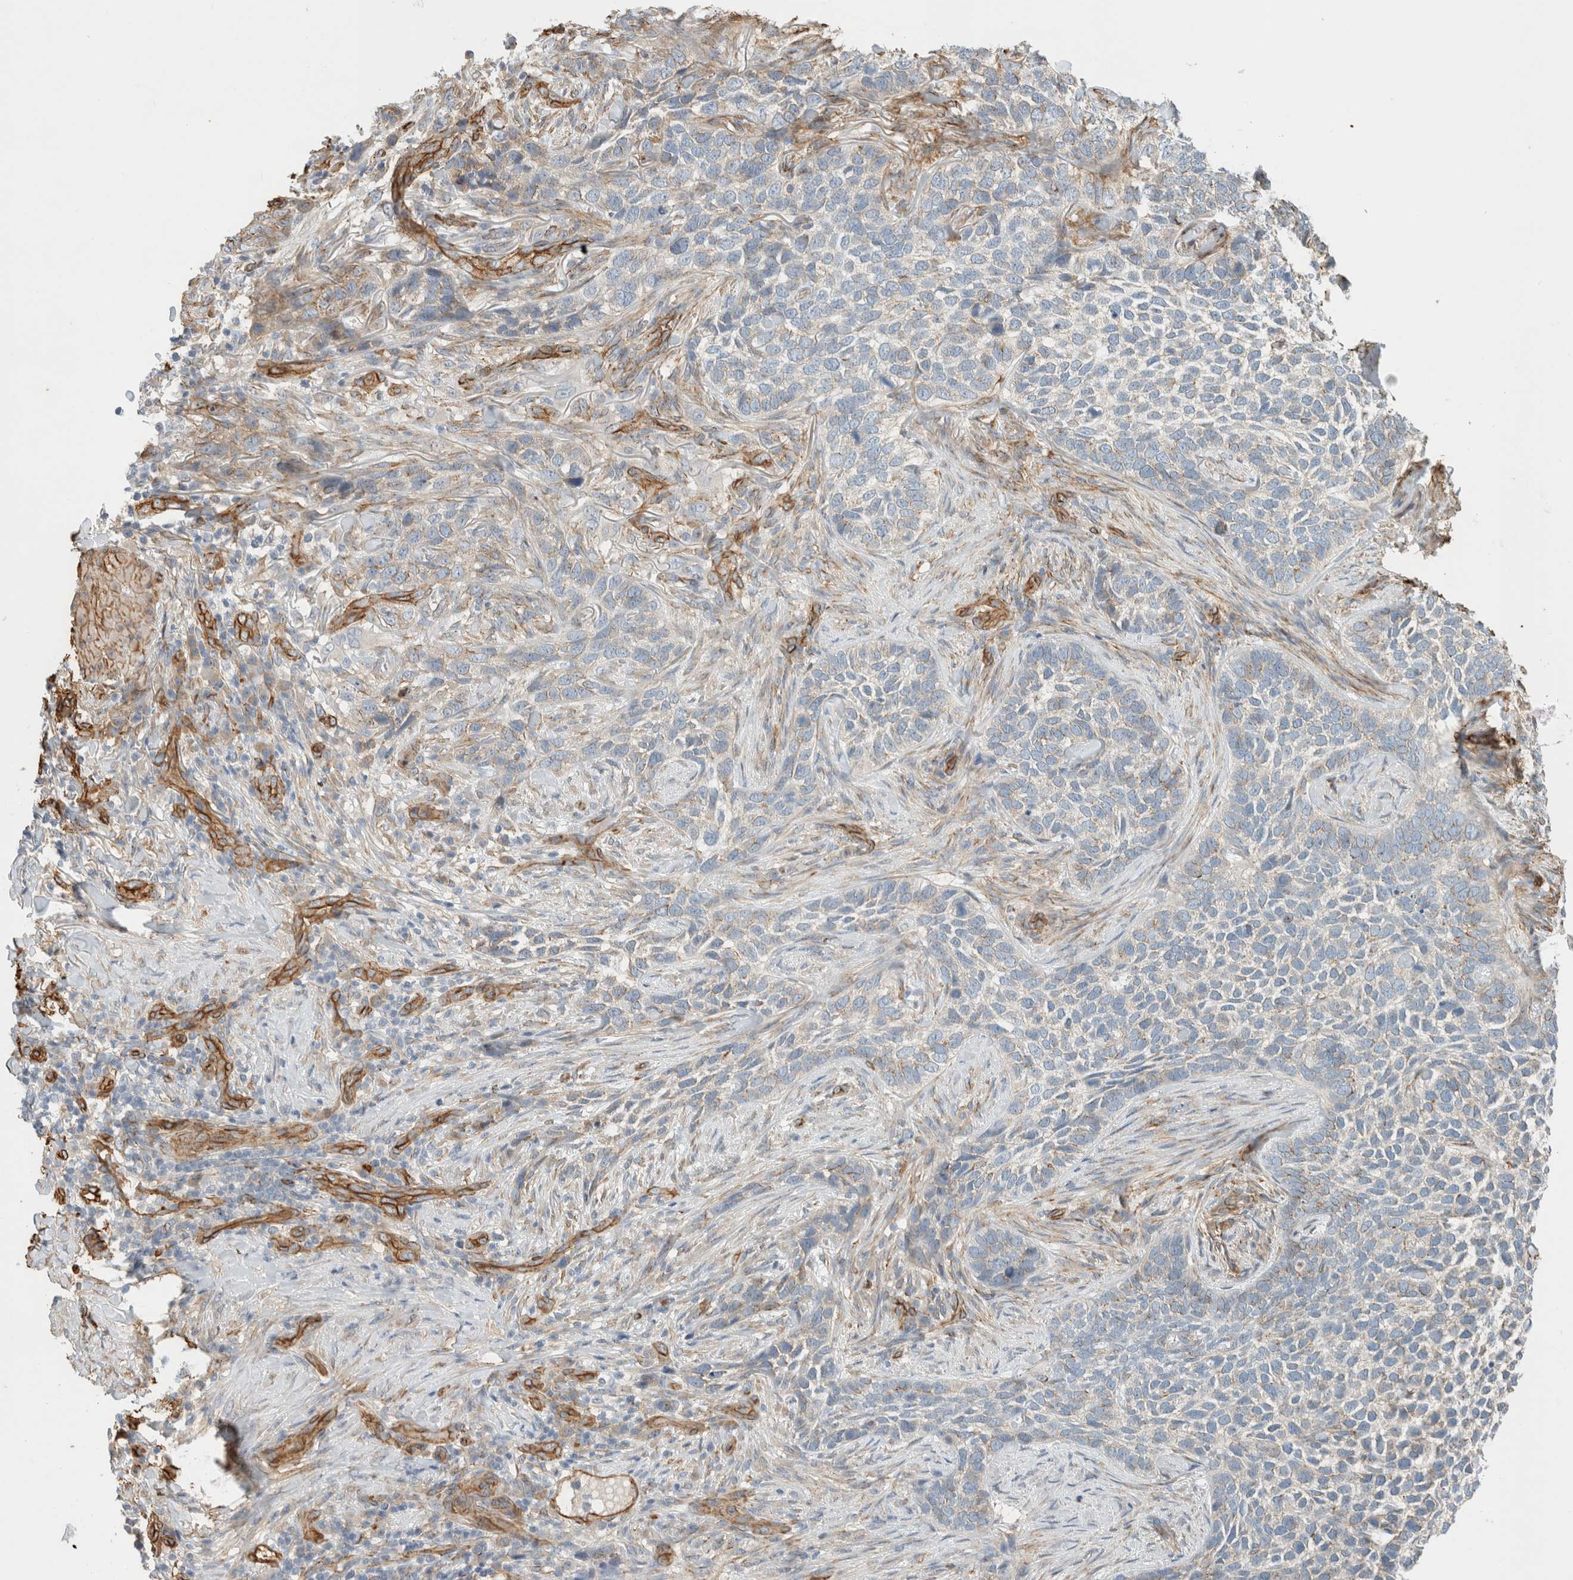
{"staining": {"intensity": "negative", "quantity": "none", "location": "none"}, "tissue": "skin cancer", "cell_type": "Tumor cells", "image_type": "cancer", "snomed": [{"axis": "morphology", "description": "Basal cell carcinoma"}, {"axis": "topography", "description": "Skin"}], "caption": "Skin cancer was stained to show a protein in brown. There is no significant staining in tumor cells.", "gene": "JMJD4", "patient": {"sex": "female", "age": 64}}